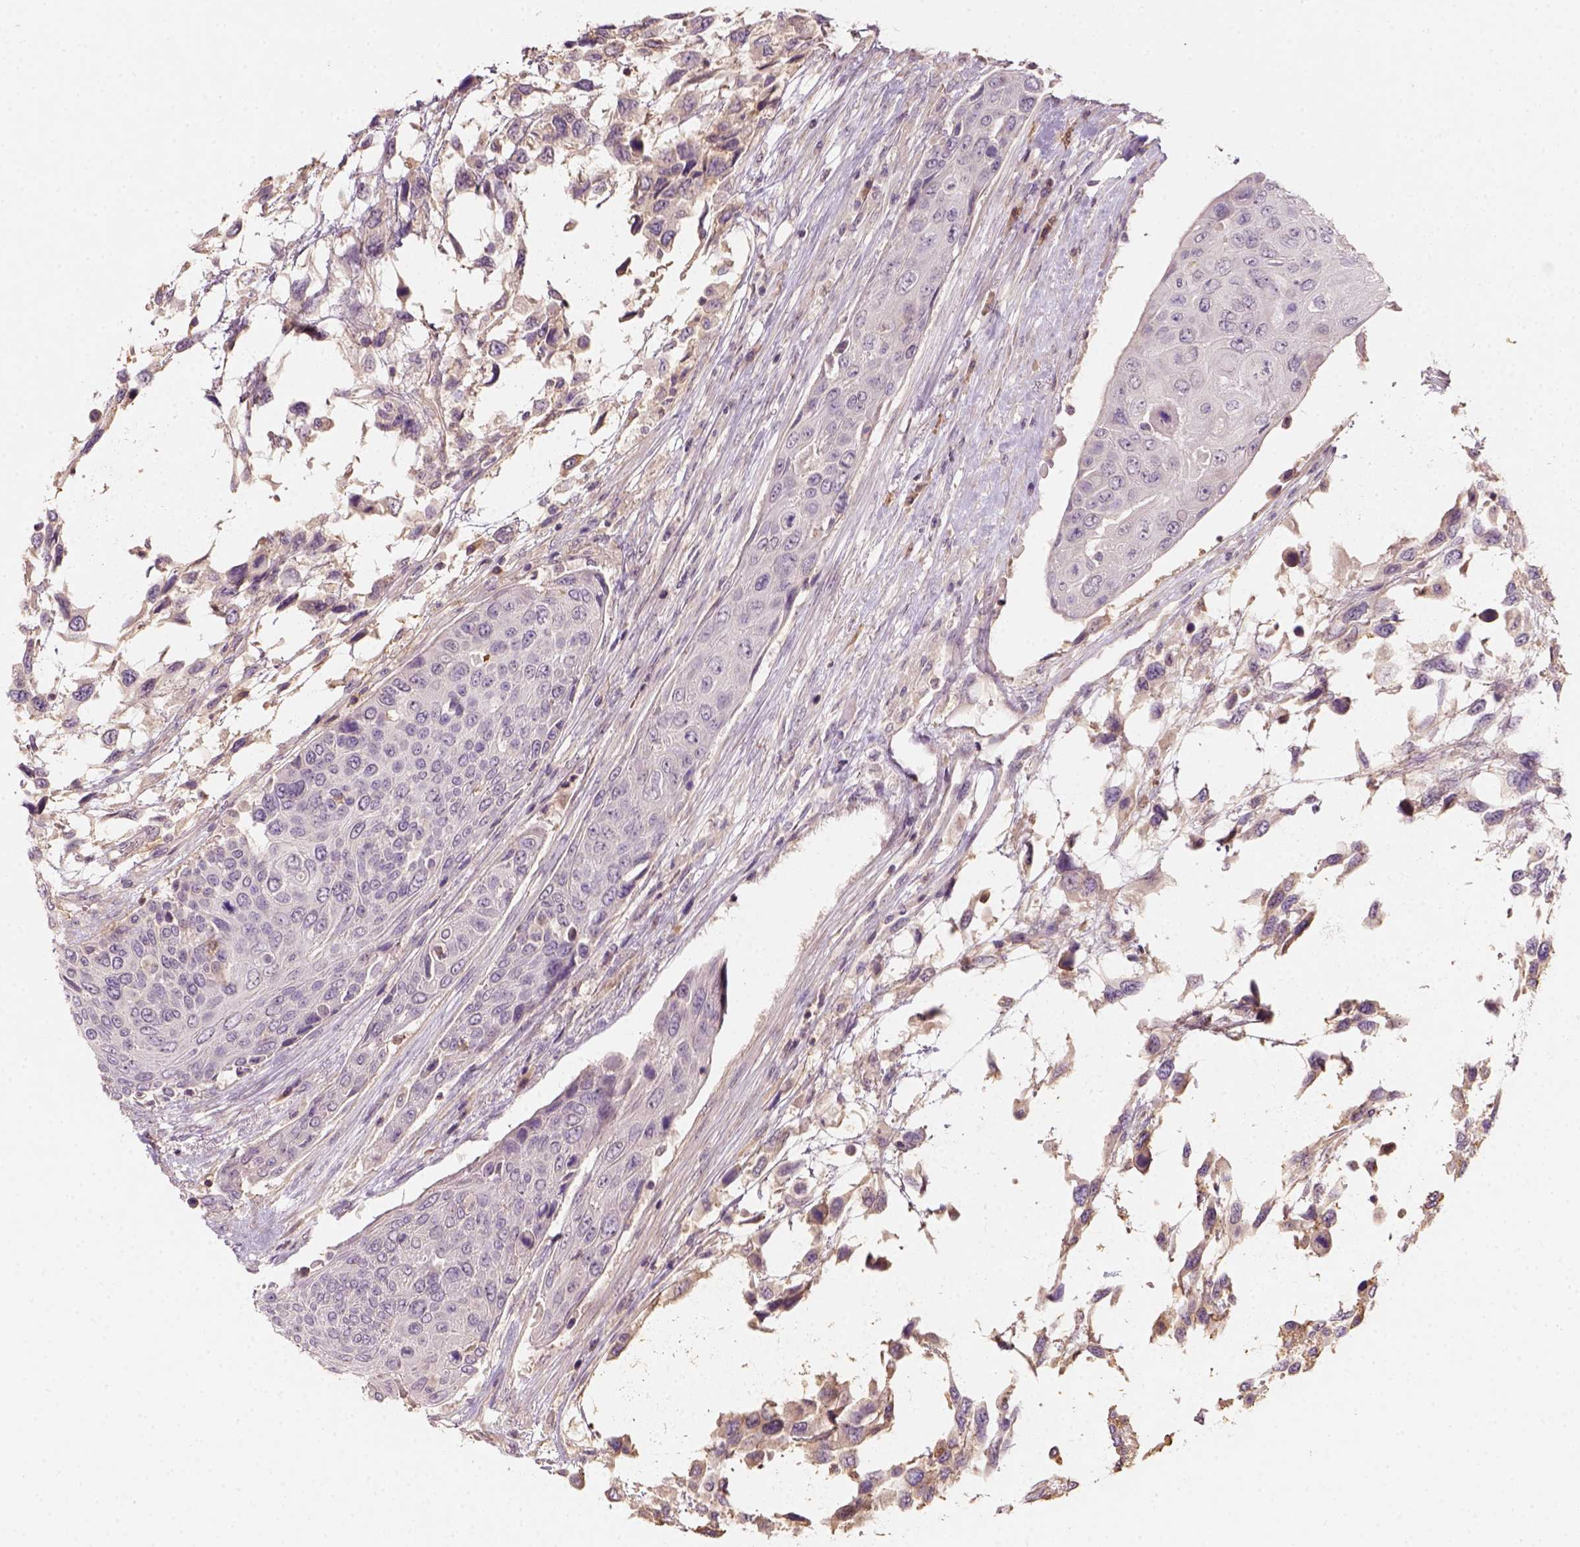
{"staining": {"intensity": "negative", "quantity": "none", "location": "none"}, "tissue": "urothelial cancer", "cell_type": "Tumor cells", "image_type": "cancer", "snomed": [{"axis": "morphology", "description": "Urothelial carcinoma, High grade"}, {"axis": "topography", "description": "Urinary bladder"}], "caption": "Image shows no significant protein positivity in tumor cells of high-grade urothelial carcinoma. (DAB (3,3'-diaminobenzidine) immunohistochemistry, high magnification).", "gene": "AQP9", "patient": {"sex": "female", "age": 70}}